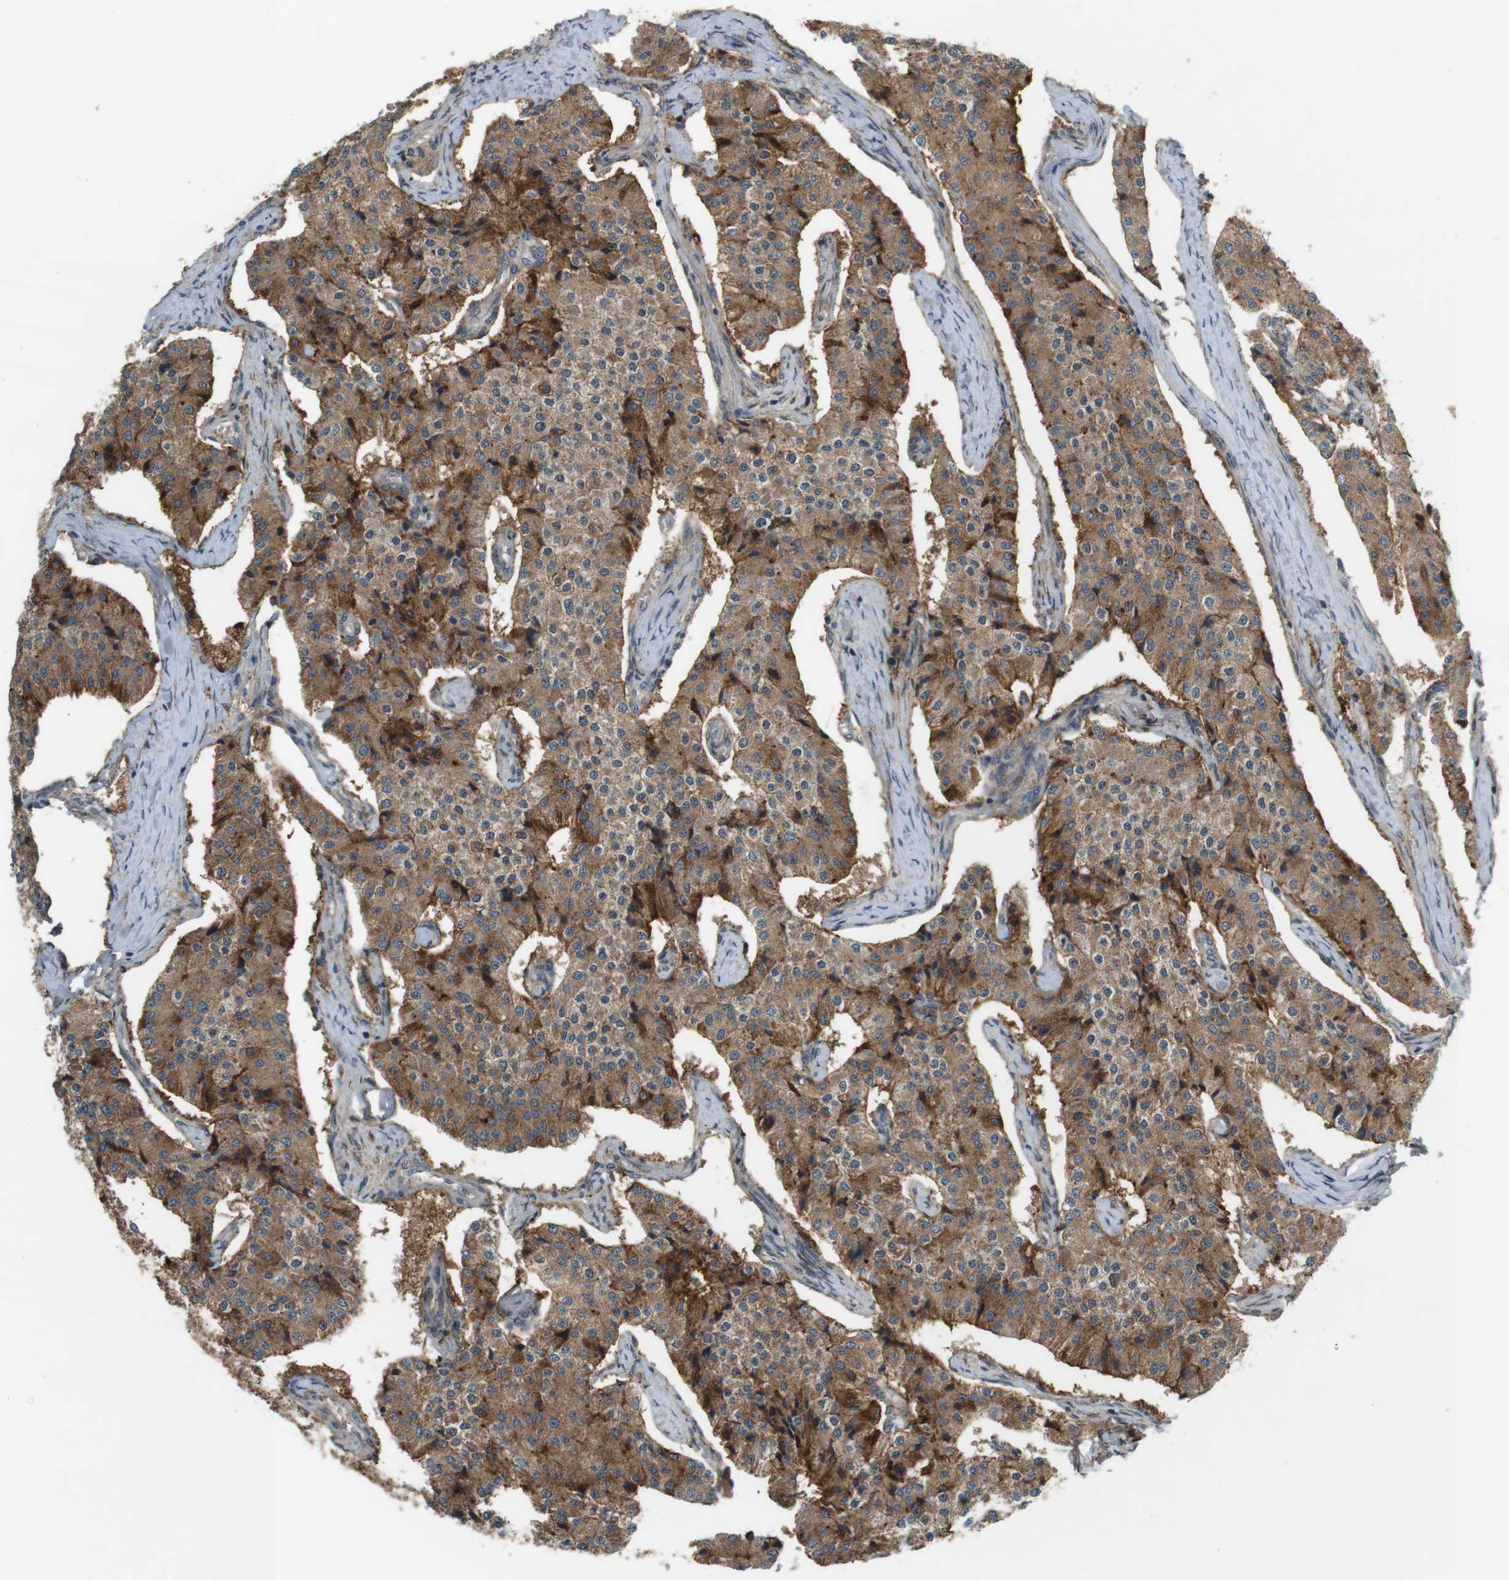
{"staining": {"intensity": "moderate", "quantity": ">75%", "location": "cytoplasmic/membranous"}, "tissue": "carcinoid", "cell_type": "Tumor cells", "image_type": "cancer", "snomed": [{"axis": "morphology", "description": "Carcinoid, malignant, NOS"}, {"axis": "topography", "description": "Colon"}], "caption": "This is a photomicrograph of IHC staining of carcinoid (malignant), which shows moderate staining in the cytoplasmic/membranous of tumor cells.", "gene": "DDAH2", "patient": {"sex": "female", "age": 52}}